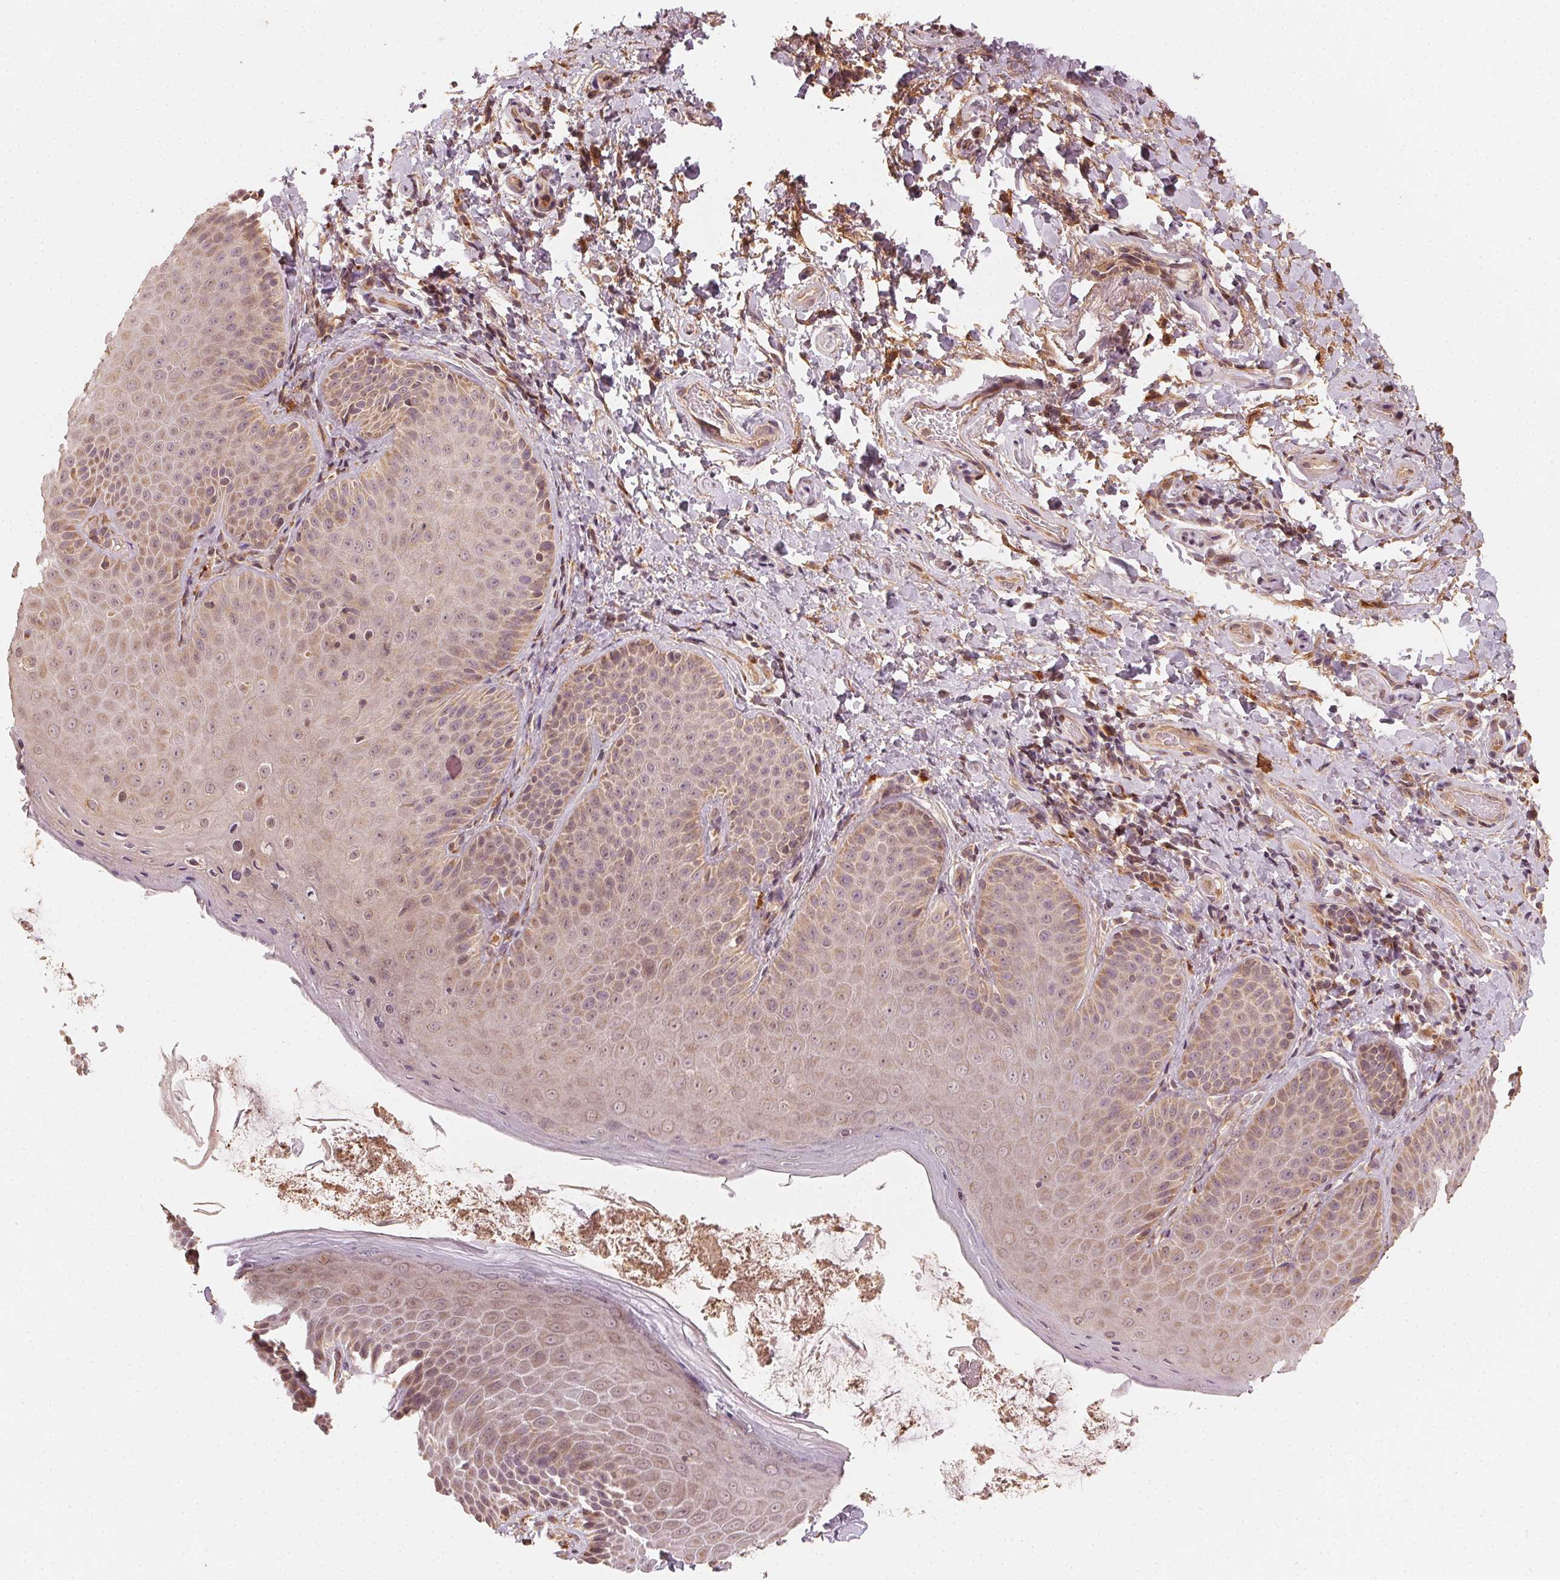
{"staining": {"intensity": "moderate", "quantity": ">75%", "location": "cytoplasmic/membranous,nuclear"}, "tissue": "skin", "cell_type": "Epidermal cells", "image_type": "normal", "snomed": [{"axis": "morphology", "description": "Normal tissue, NOS"}, {"axis": "topography", "description": "Anal"}, {"axis": "topography", "description": "Peripheral nerve tissue"}], "caption": "The photomicrograph demonstrates immunohistochemical staining of benign skin. There is moderate cytoplasmic/membranous,nuclear staining is seen in approximately >75% of epidermal cells.", "gene": "WBP2", "patient": {"sex": "male", "age": 51}}